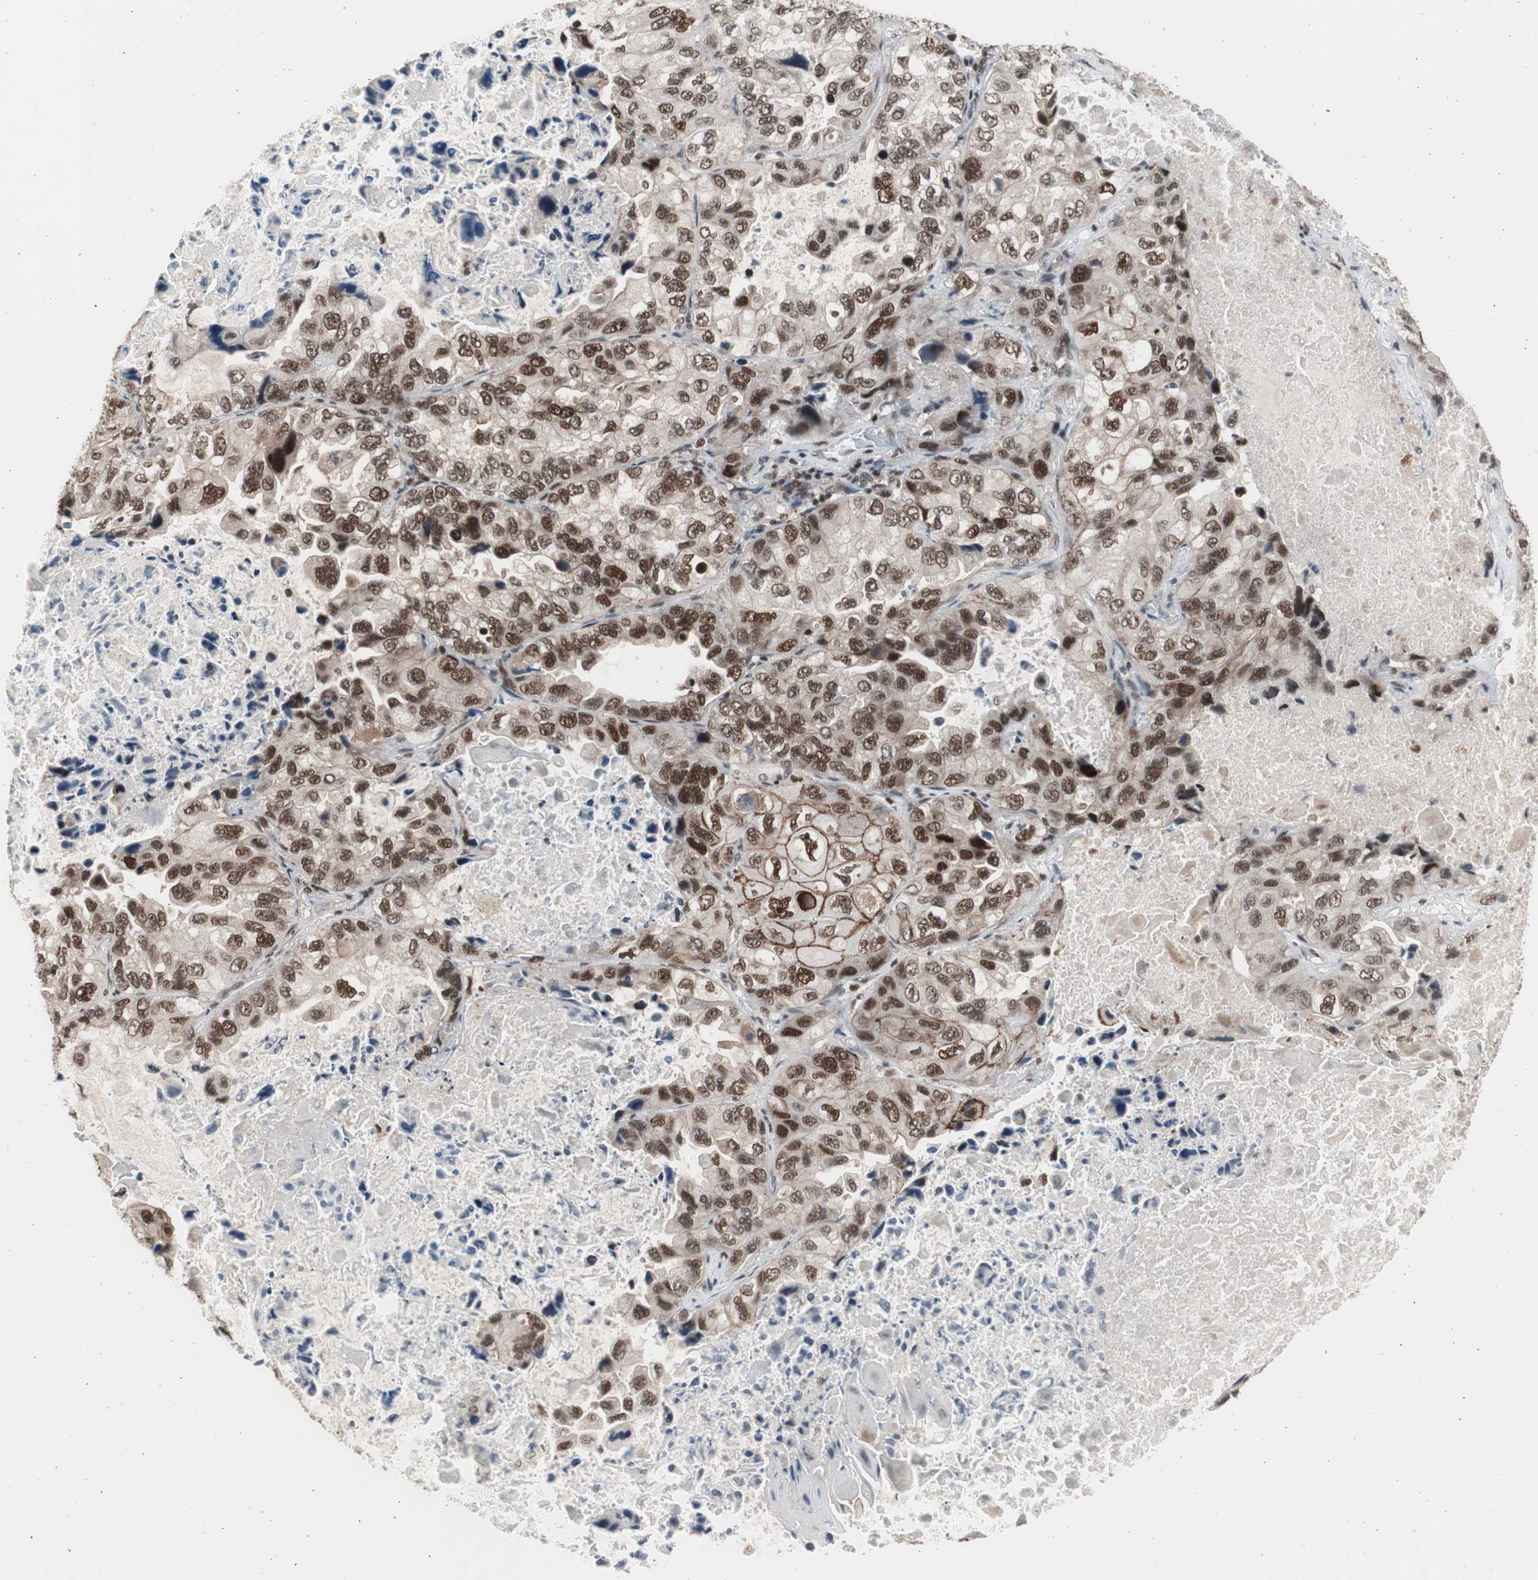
{"staining": {"intensity": "strong", "quantity": ">75%", "location": "nuclear"}, "tissue": "lung cancer", "cell_type": "Tumor cells", "image_type": "cancer", "snomed": [{"axis": "morphology", "description": "Squamous cell carcinoma, NOS"}, {"axis": "topography", "description": "Lung"}], "caption": "The immunohistochemical stain labels strong nuclear positivity in tumor cells of lung cancer (squamous cell carcinoma) tissue.", "gene": "RPA1", "patient": {"sex": "female", "age": 73}}